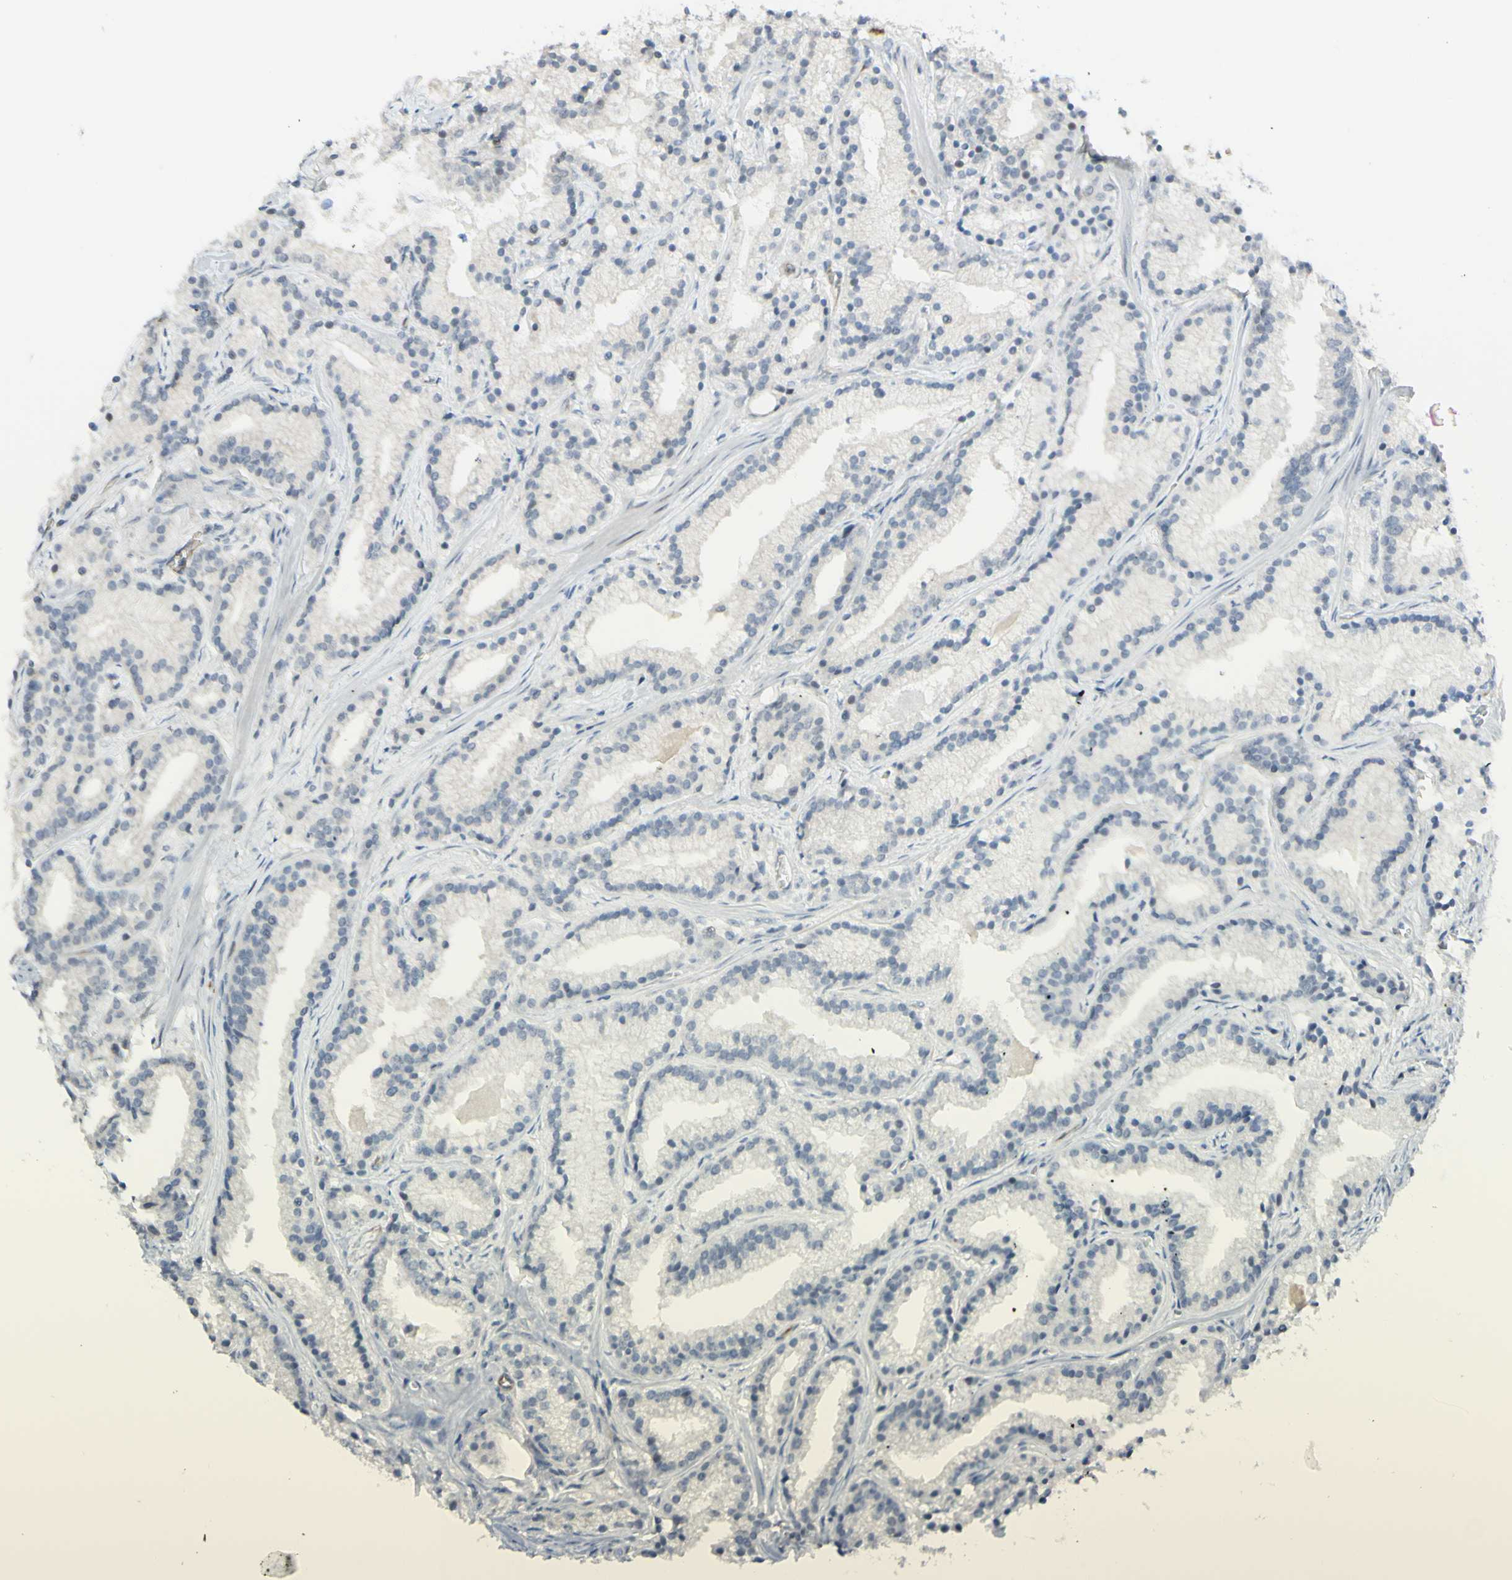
{"staining": {"intensity": "negative", "quantity": "none", "location": "none"}, "tissue": "prostate cancer", "cell_type": "Tumor cells", "image_type": "cancer", "snomed": [{"axis": "morphology", "description": "Adenocarcinoma, Low grade"}, {"axis": "topography", "description": "Prostate"}], "caption": "An image of human prostate adenocarcinoma (low-grade) is negative for staining in tumor cells.", "gene": "ANGPT2", "patient": {"sex": "male", "age": 59}}